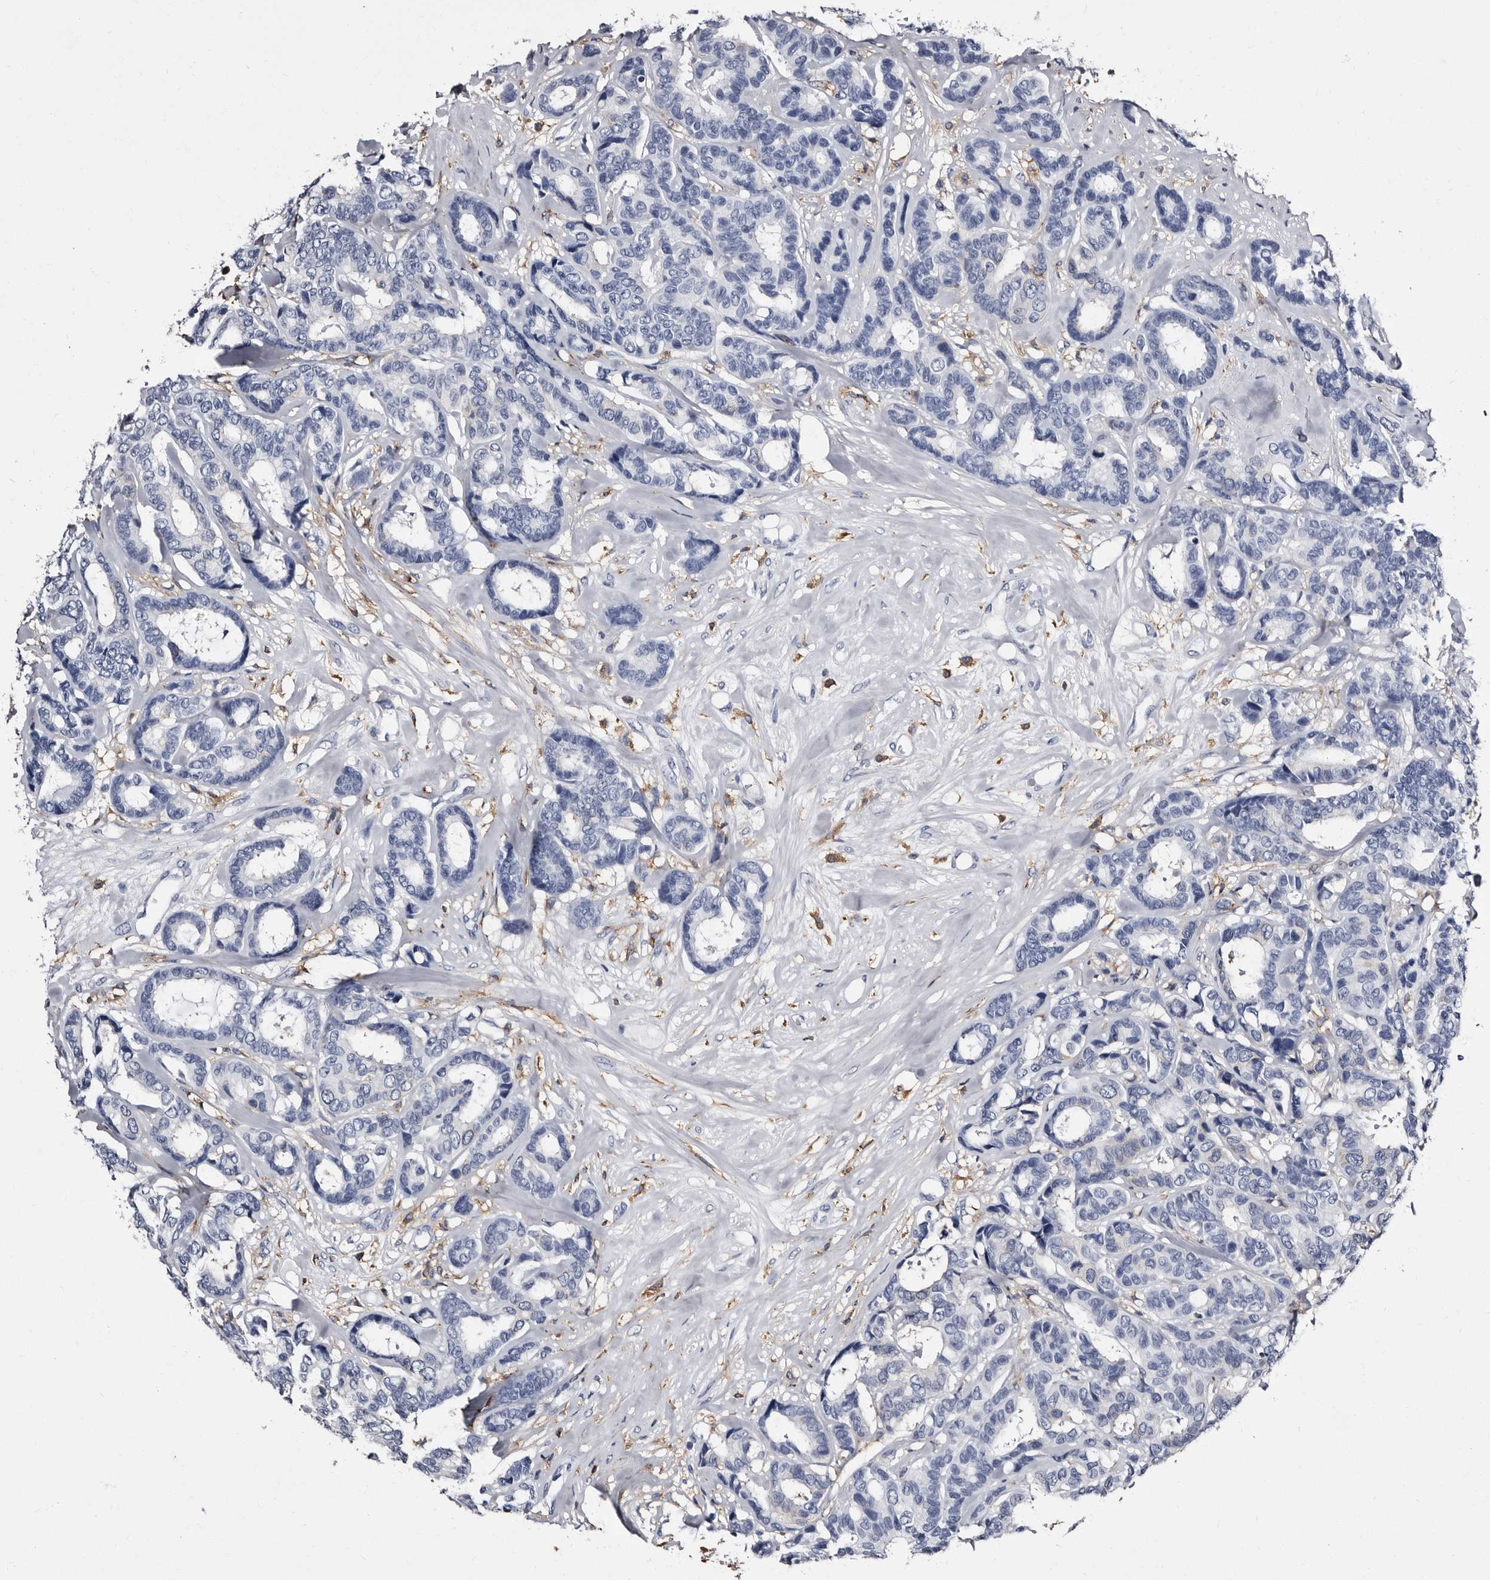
{"staining": {"intensity": "negative", "quantity": "none", "location": "none"}, "tissue": "breast cancer", "cell_type": "Tumor cells", "image_type": "cancer", "snomed": [{"axis": "morphology", "description": "Duct carcinoma"}, {"axis": "topography", "description": "Breast"}], "caption": "The image displays no significant staining in tumor cells of breast cancer (infiltrating ductal carcinoma). (DAB immunohistochemistry, high magnification).", "gene": "EPB41L3", "patient": {"sex": "female", "age": 87}}